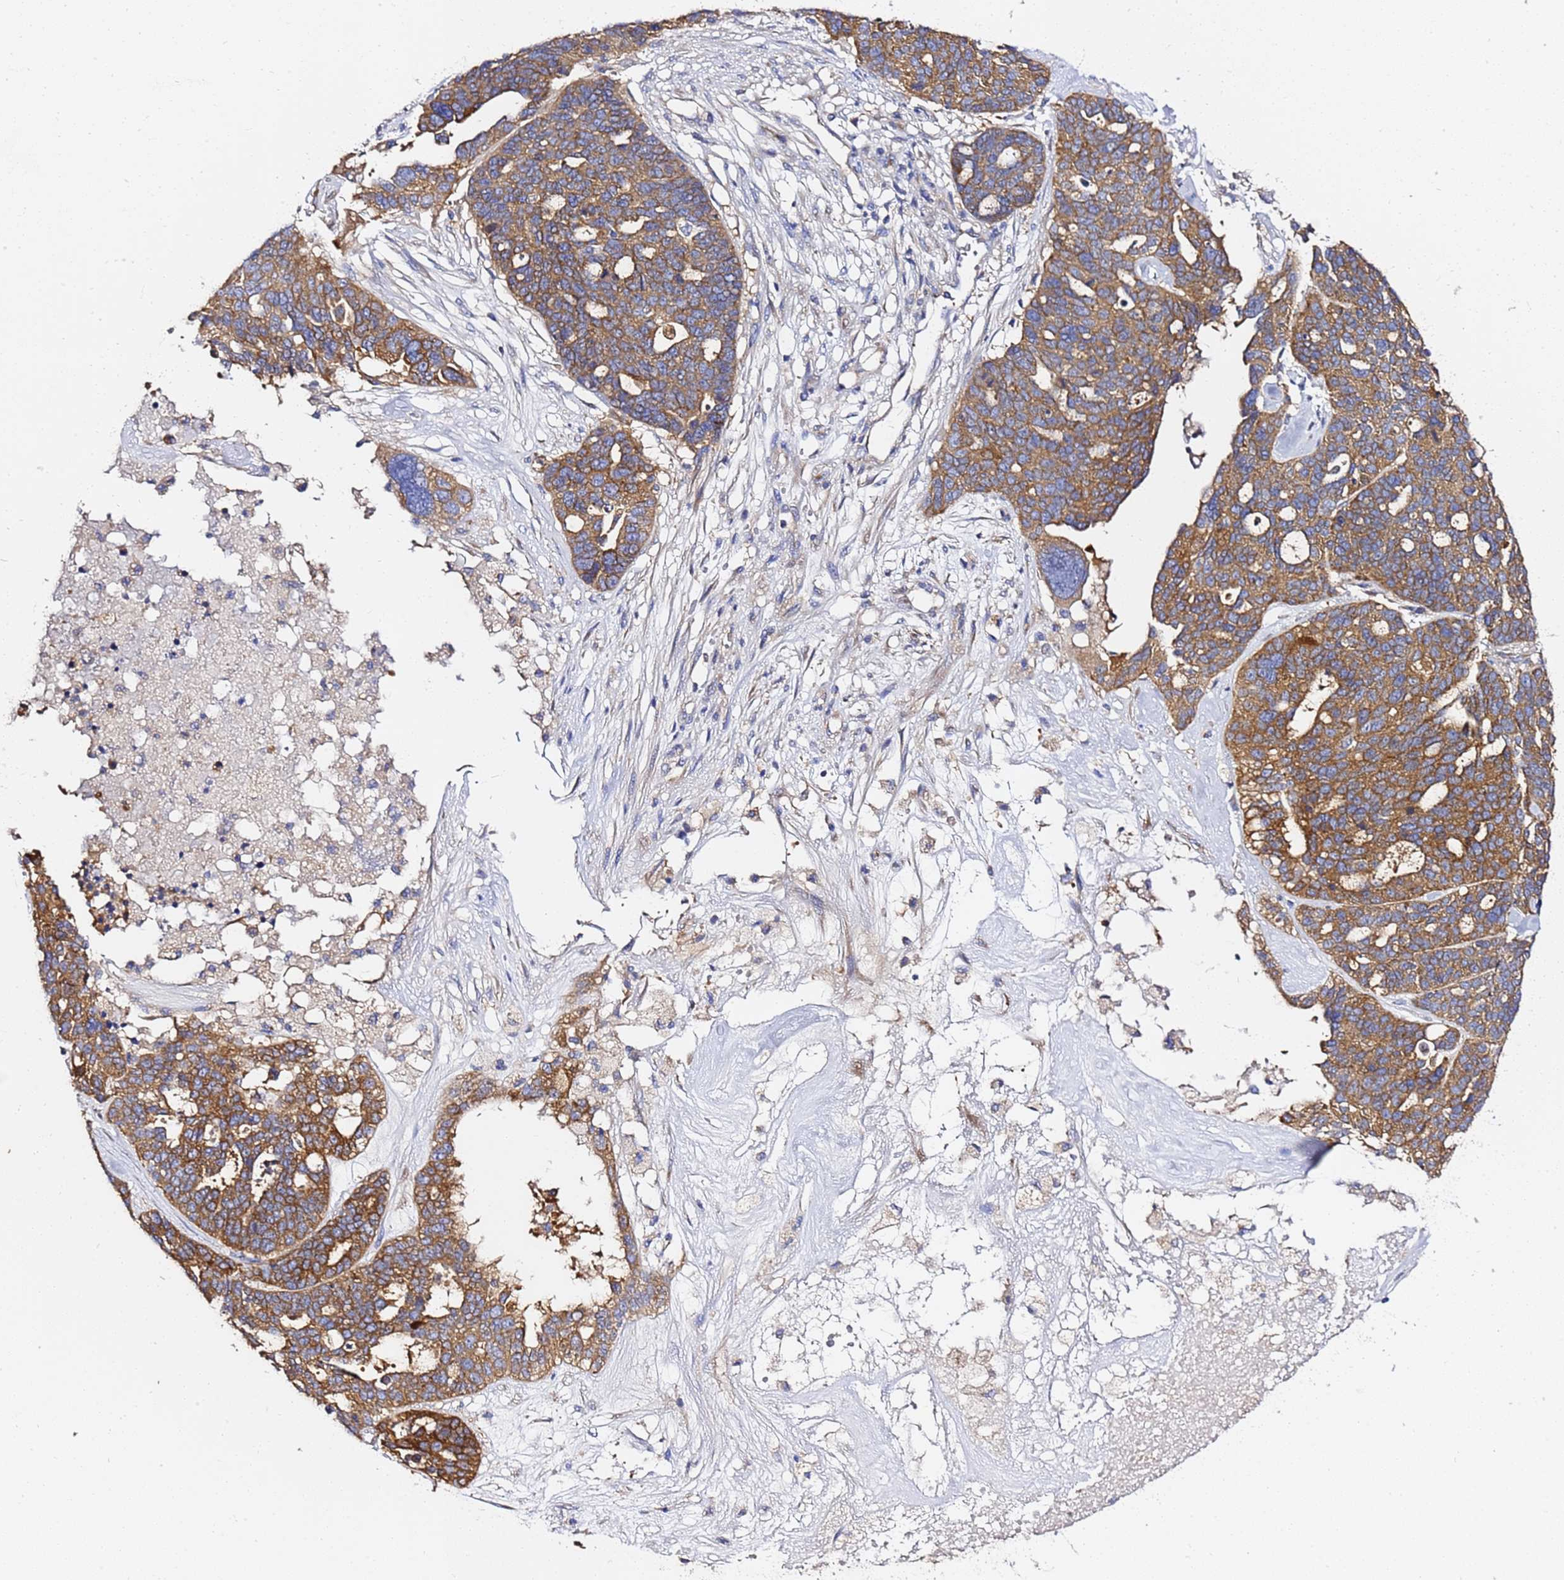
{"staining": {"intensity": "moderate", "quantity": ">75%", "location": "cytoplasmic/membranous"}, "tissue": "ovarian cancer", "cell_type": "Tumor cells", "image_type": "cancer", "snomed": [{"axis": "morphology", "description": "Cystadenocarcinoma, serous, NOS"}, {"axis": "topography", "description": "Ovary"}], "caption": "Ovarian serous cystadenocarcinoma stained with DAB immunohistochemistry (IHC) displays medium levels of moderate cytoplasmic/membranous positivity in about >75% of tumor cells.", "gene": "ANAPC1", "patient": {"sex": "female", "age": 59}}